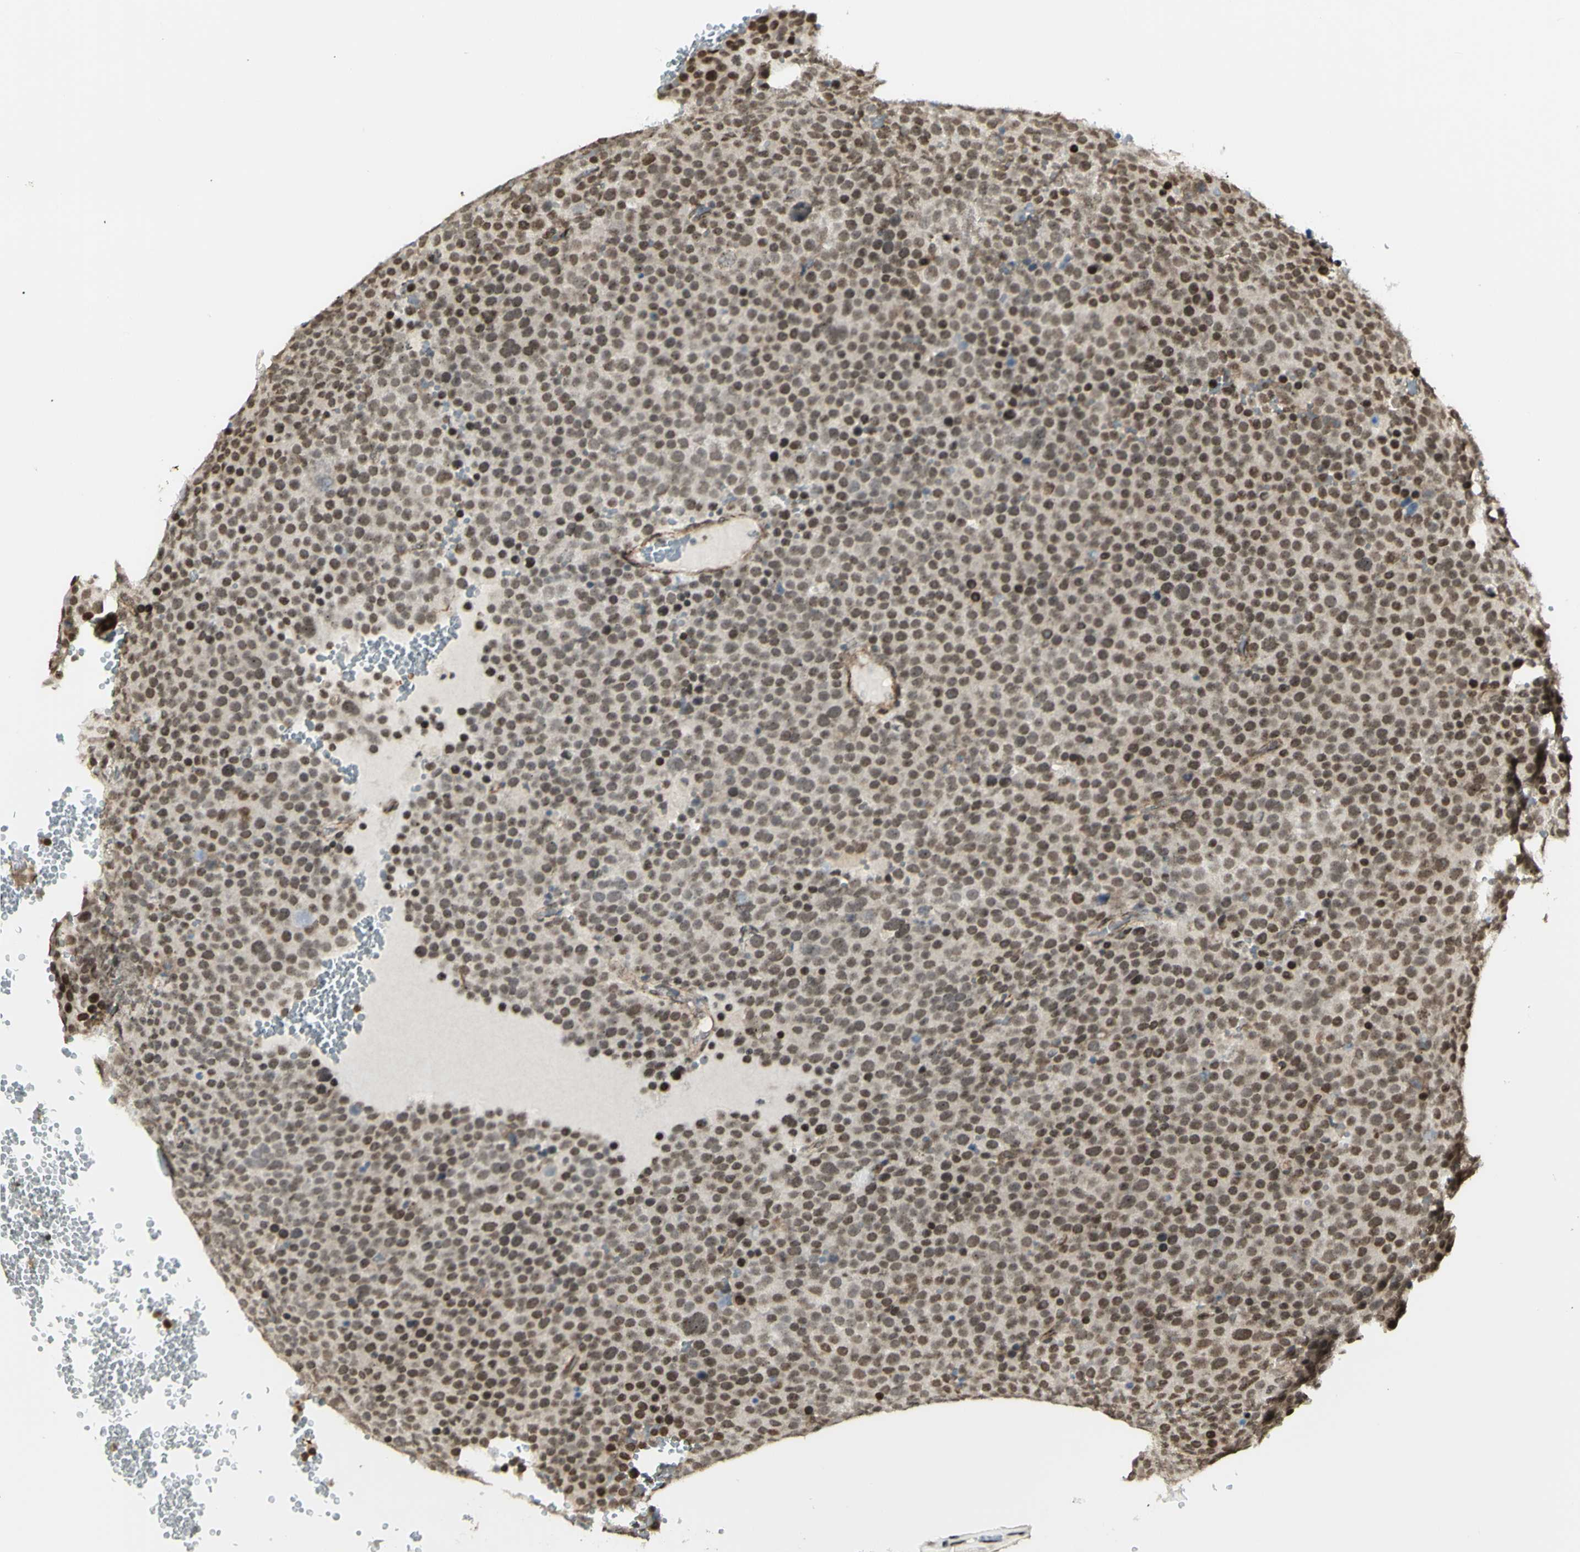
{"staining": {"intensity": "moderate", "quantity": ">75%", "location": "nuclear"}, "tissue": "testis cancer", "cell_type": "Tumor cells", "image_type": "cancer", "snomed": [{"axis": "morphology", "description": "Seminoma, NOS"}, {"axis": "topography", "description": "Testis"}], "caption": "The histopathology image demonstrates a brown stain indicating the presence of a protein in the nuclear of tumor cells in seminoma (testis). (Brightfield microscopy of DAB IHC at high magnification).", "gene": "ZMYM6", "patient": {"sex": "male", "age": 71}}